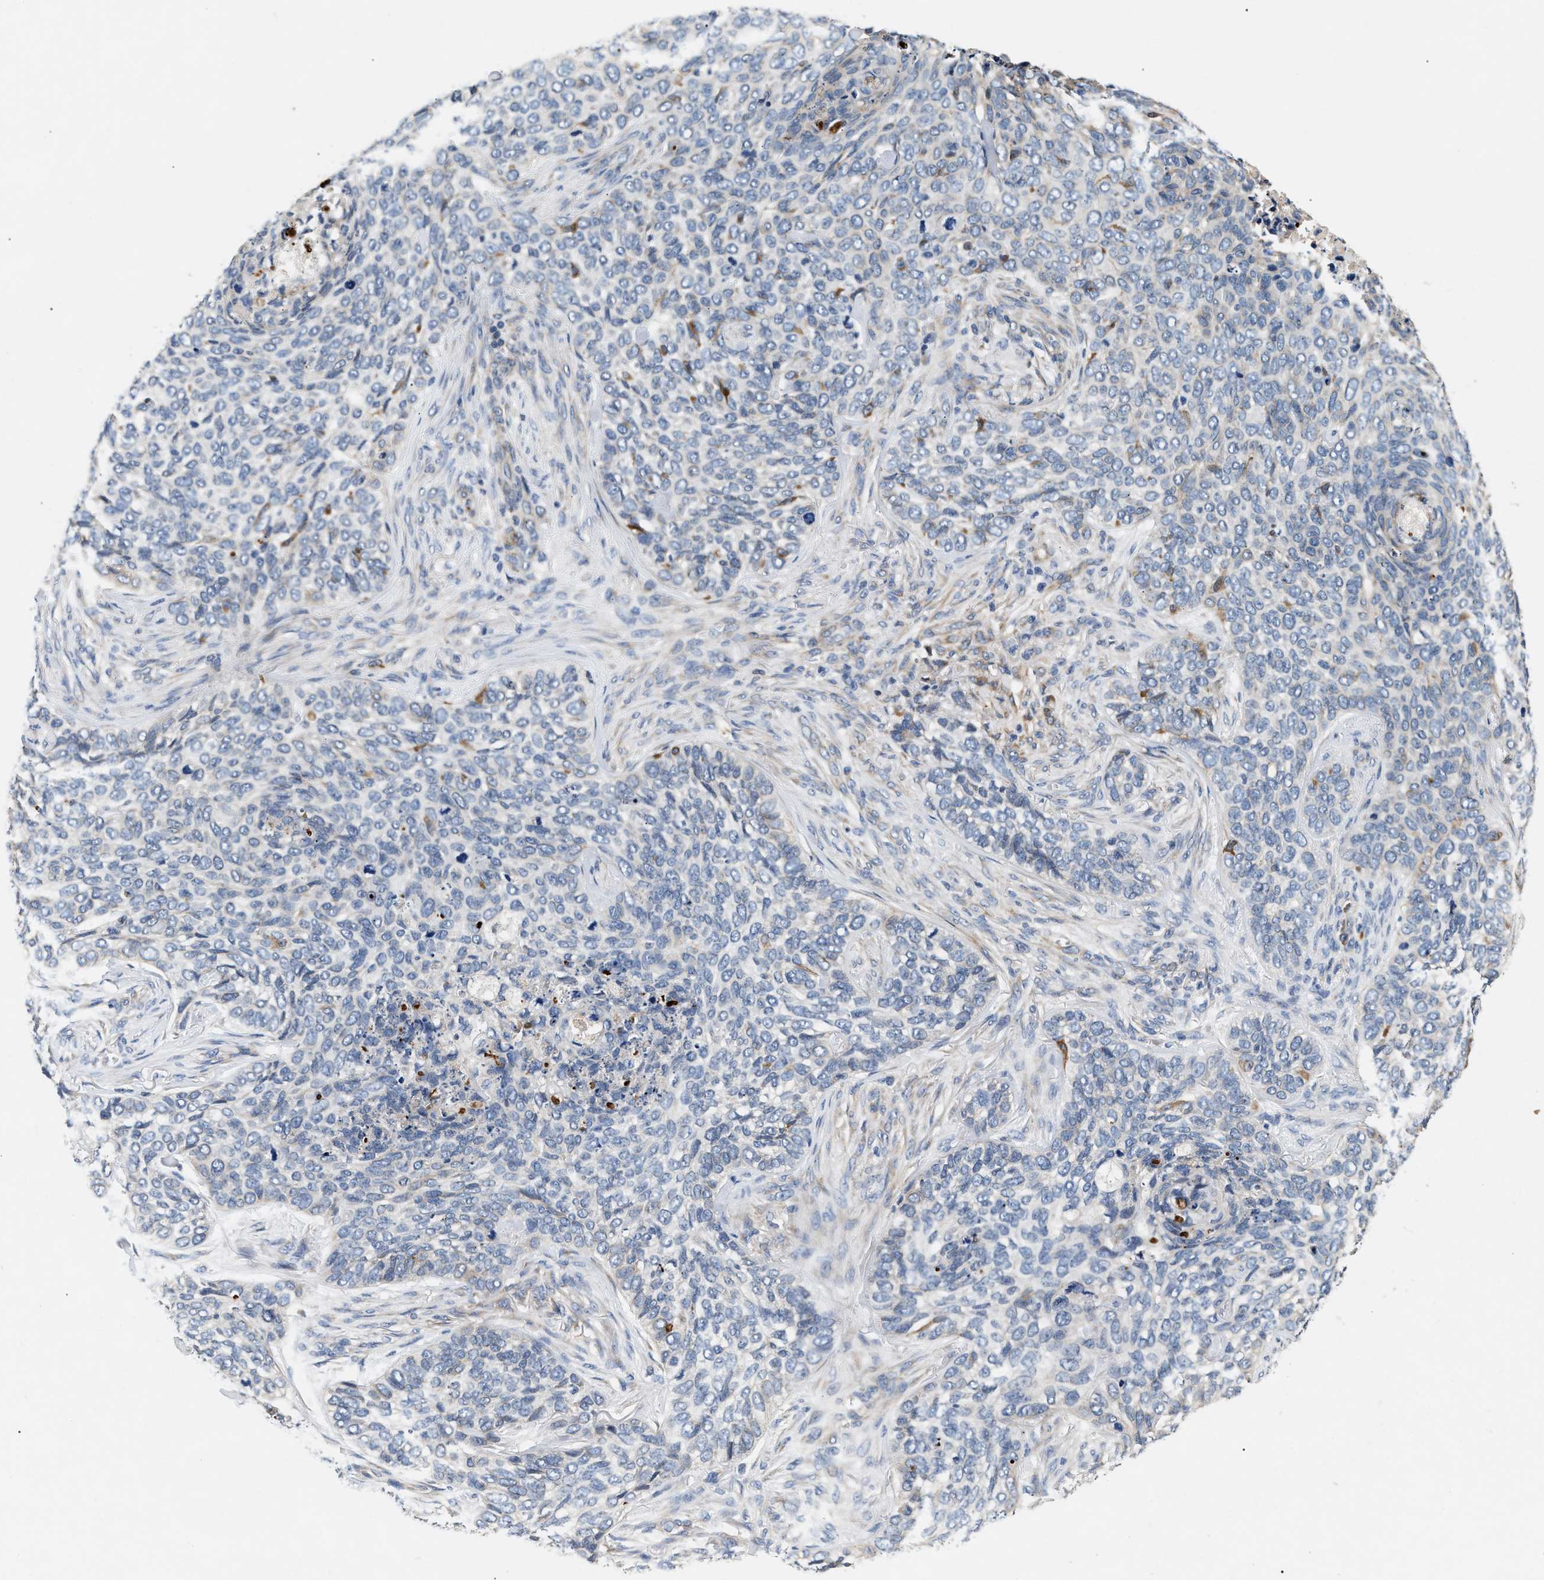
{"staining": {"intensity": "negative", "quantity": "none", "location": "none"}, "tissue": "skin cancer", "cell_type": "Tumor cells", "image_type": "cancer", "snomed": [{"axis": "morphology", "description": "Basal cell carcinoma"}, {"axis": "topography", "description": "Skin"}], "caption": "An image of skin cancer stained for a protein reveals no brown staining in tumor cells.", "gene": "IFT74", "patient": {"sex": "female", "age": 64}}